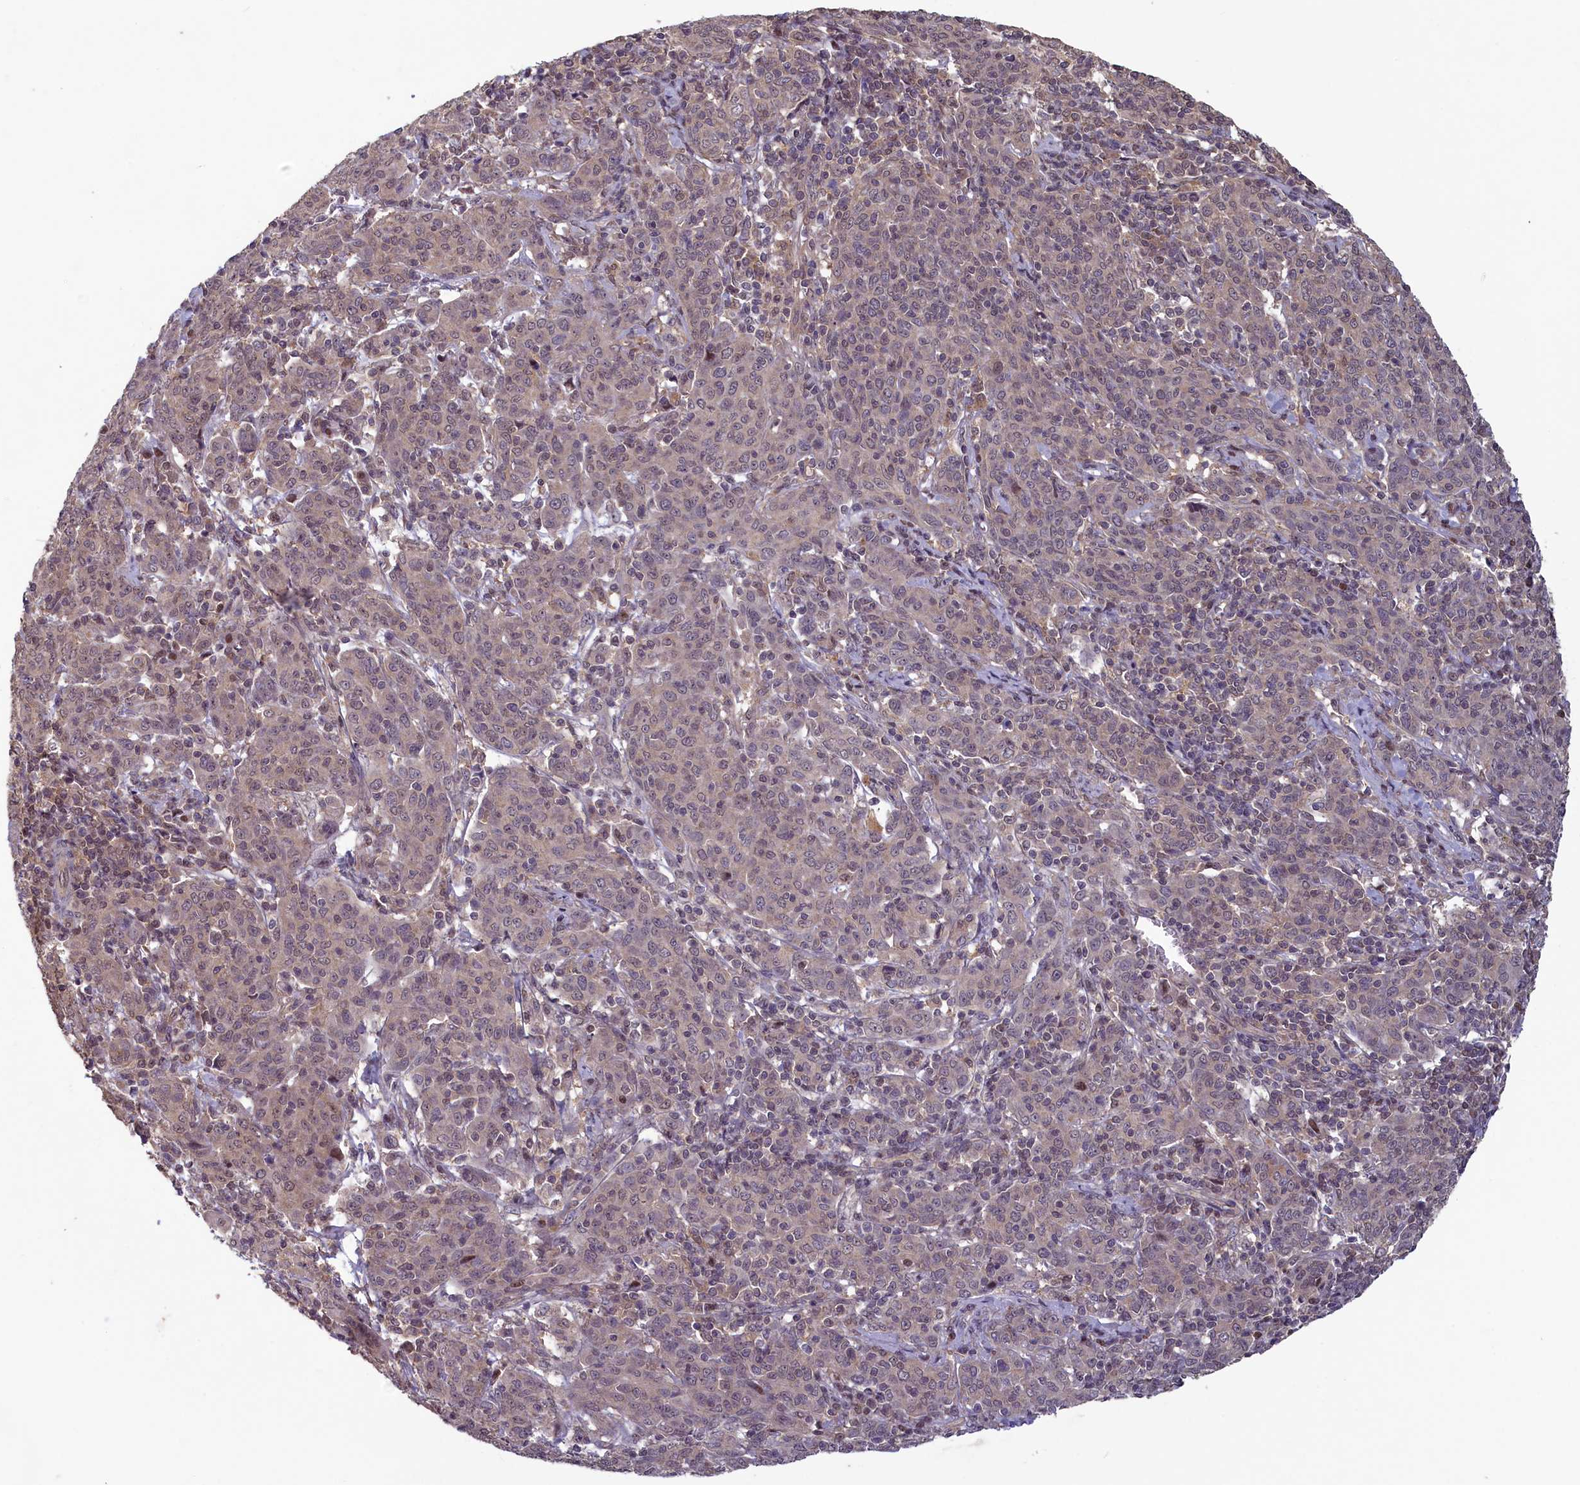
{"staining": {"intensity": "weak", "quantity": "<25%", "location": "nuclear"}, "tissue": "cervical cancer", "cell_type": "Tumor cells", "image_type": "cancer", "snomed": [{"axis": "morphology", "description": "Squamous cell carcinoma, NOS"}, {"axis": "topography", "description": "Cervix"}], "caption": "IHC image of human cervical squamous cell carcinoma stained for a protein (brown), which shows no staining in tumor cells.", "gene": "NUBP1", "patient": {"sex": "female", "age": 67}}